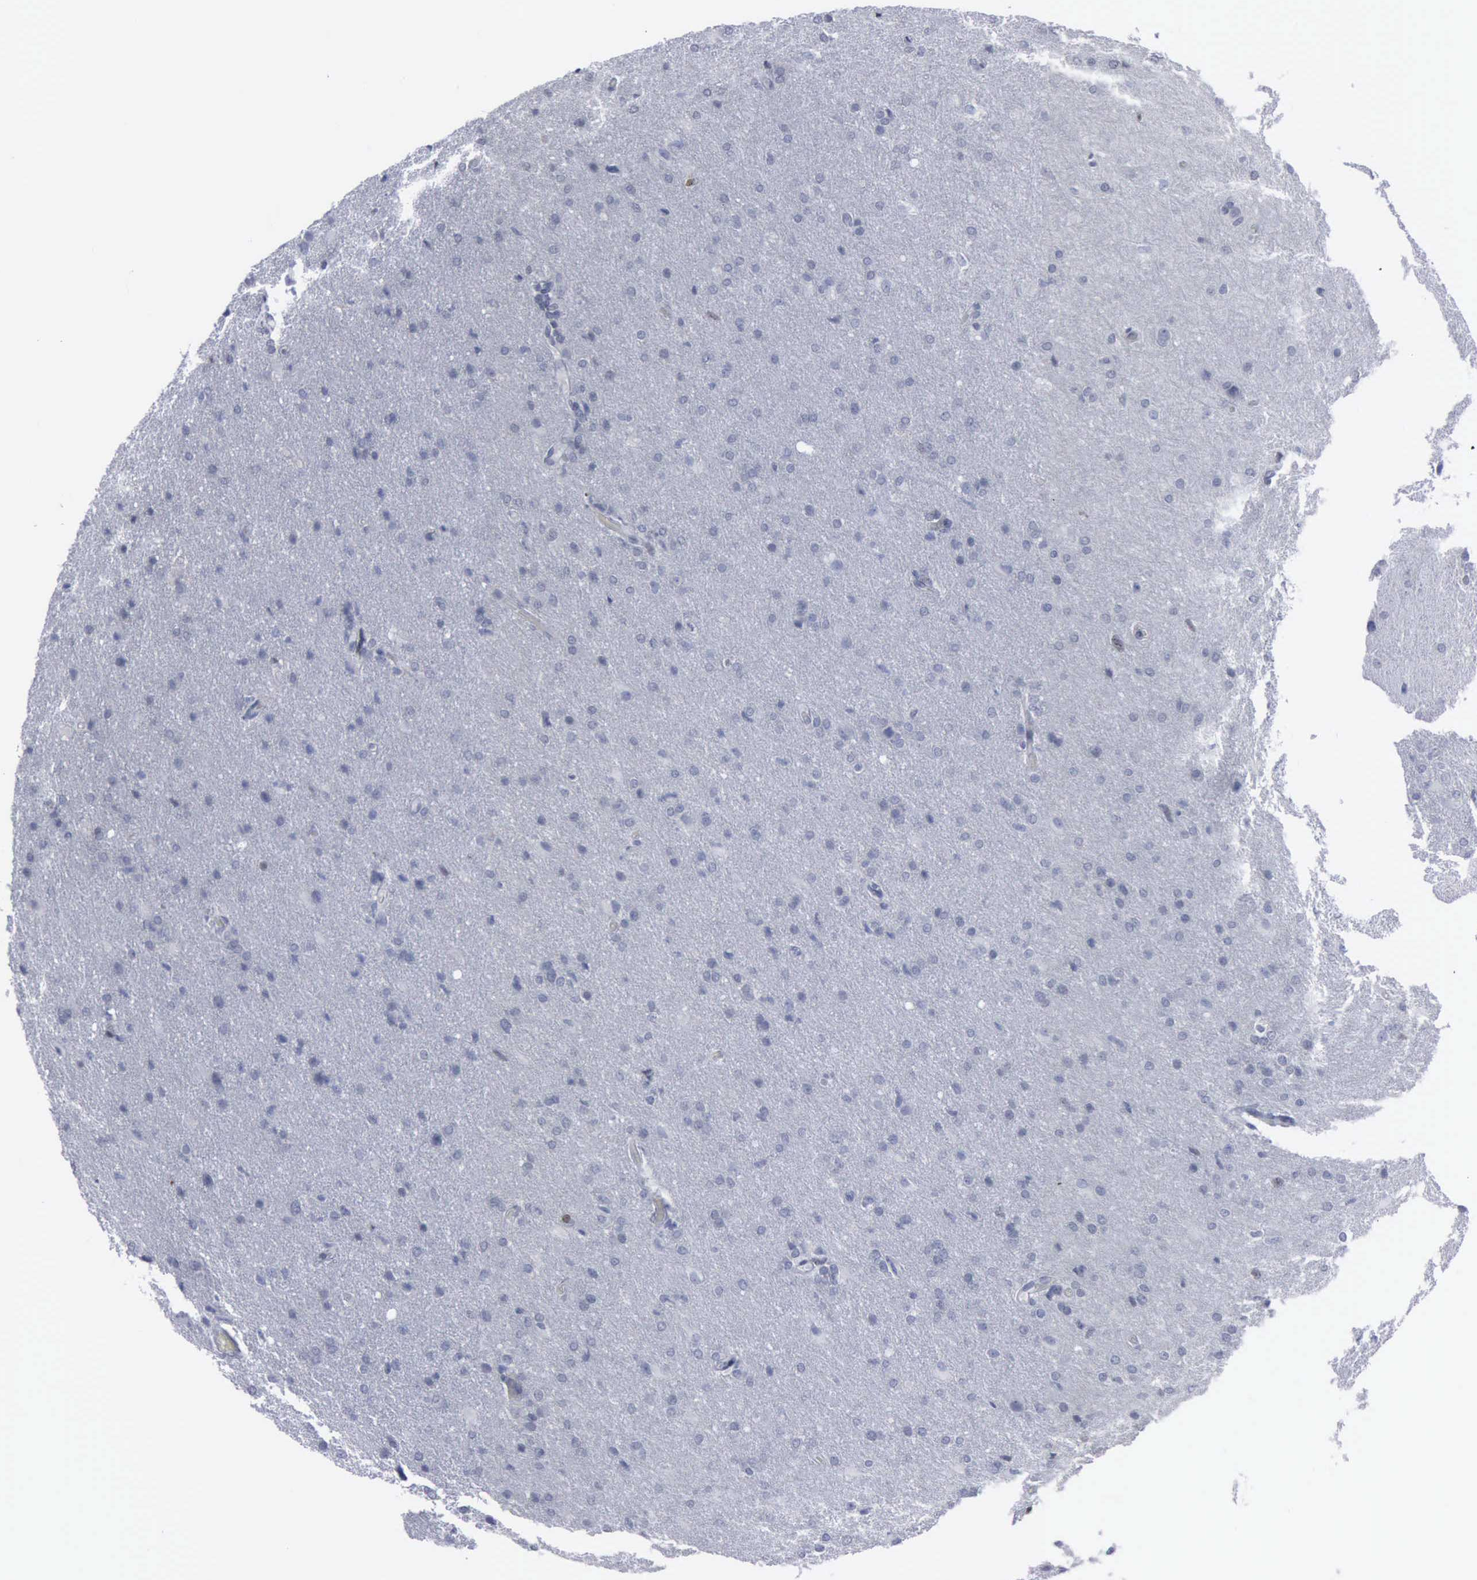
{"staining": {"intensity": "negative", "quantity": "none", "location": "none"}, "tissue": "glioma", "cell_type": "Tumor cells", "image_type": "cancer", "snomed": [{"axis": "morphology", "description": "Glioma, malignant, High grade"}, {"axis": "topography", "description": "Brain"}], "caption": "DAB (3,3'-diaminobenzidine) immunohistochemical staining of glioma demonstrates no significant expression in tumor cells. Brightfield microscopy of immunohistochemistry (IHC) stained with DAB (brown) and hematoxylin (blue), captured at high magnification.", "gene": "MCM5", "patient": {"sex": "male", "age": 68}}